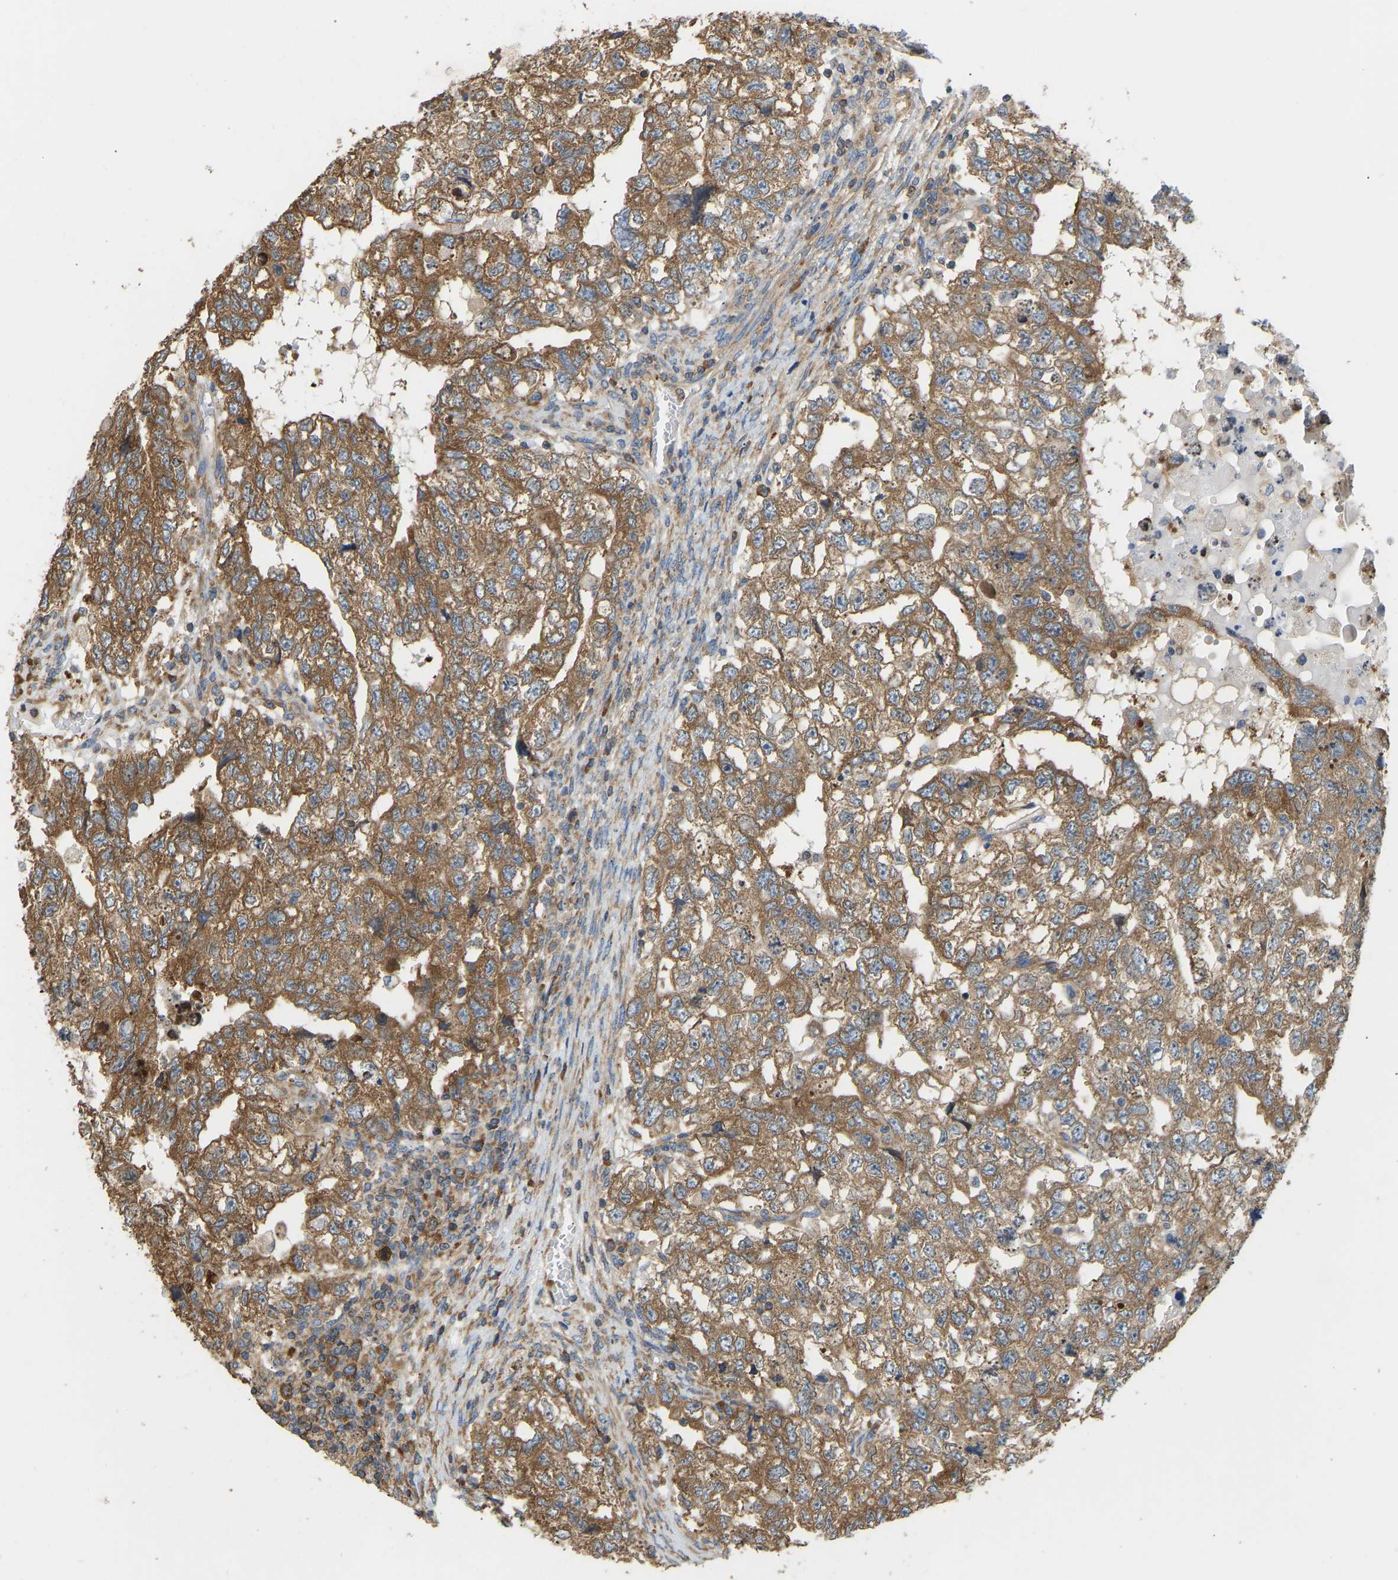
{"staining": {"intensity": "moderate", "quantity": ">75%", "location": "cytoplasmic/membranous"}, "tissue": "testis cancer", "cell_type": "Tumor cells", "image_type": "cancer", "snomed": [{"axis": "morphology", "description": "Carcinoma, Embryonal, NOS"}, {"axis": "topography", "description": "Testis"}], "caption": "High-power microscopy captured an immunohistochemistry histopathology image of embryonal carcinoma (testis), revealing moderate cytoplasmic/membranous staining in approximately >75% of tumor cells.", "gene": "RPS6KB2", "patient": {"sex": "male", "age": 36}}